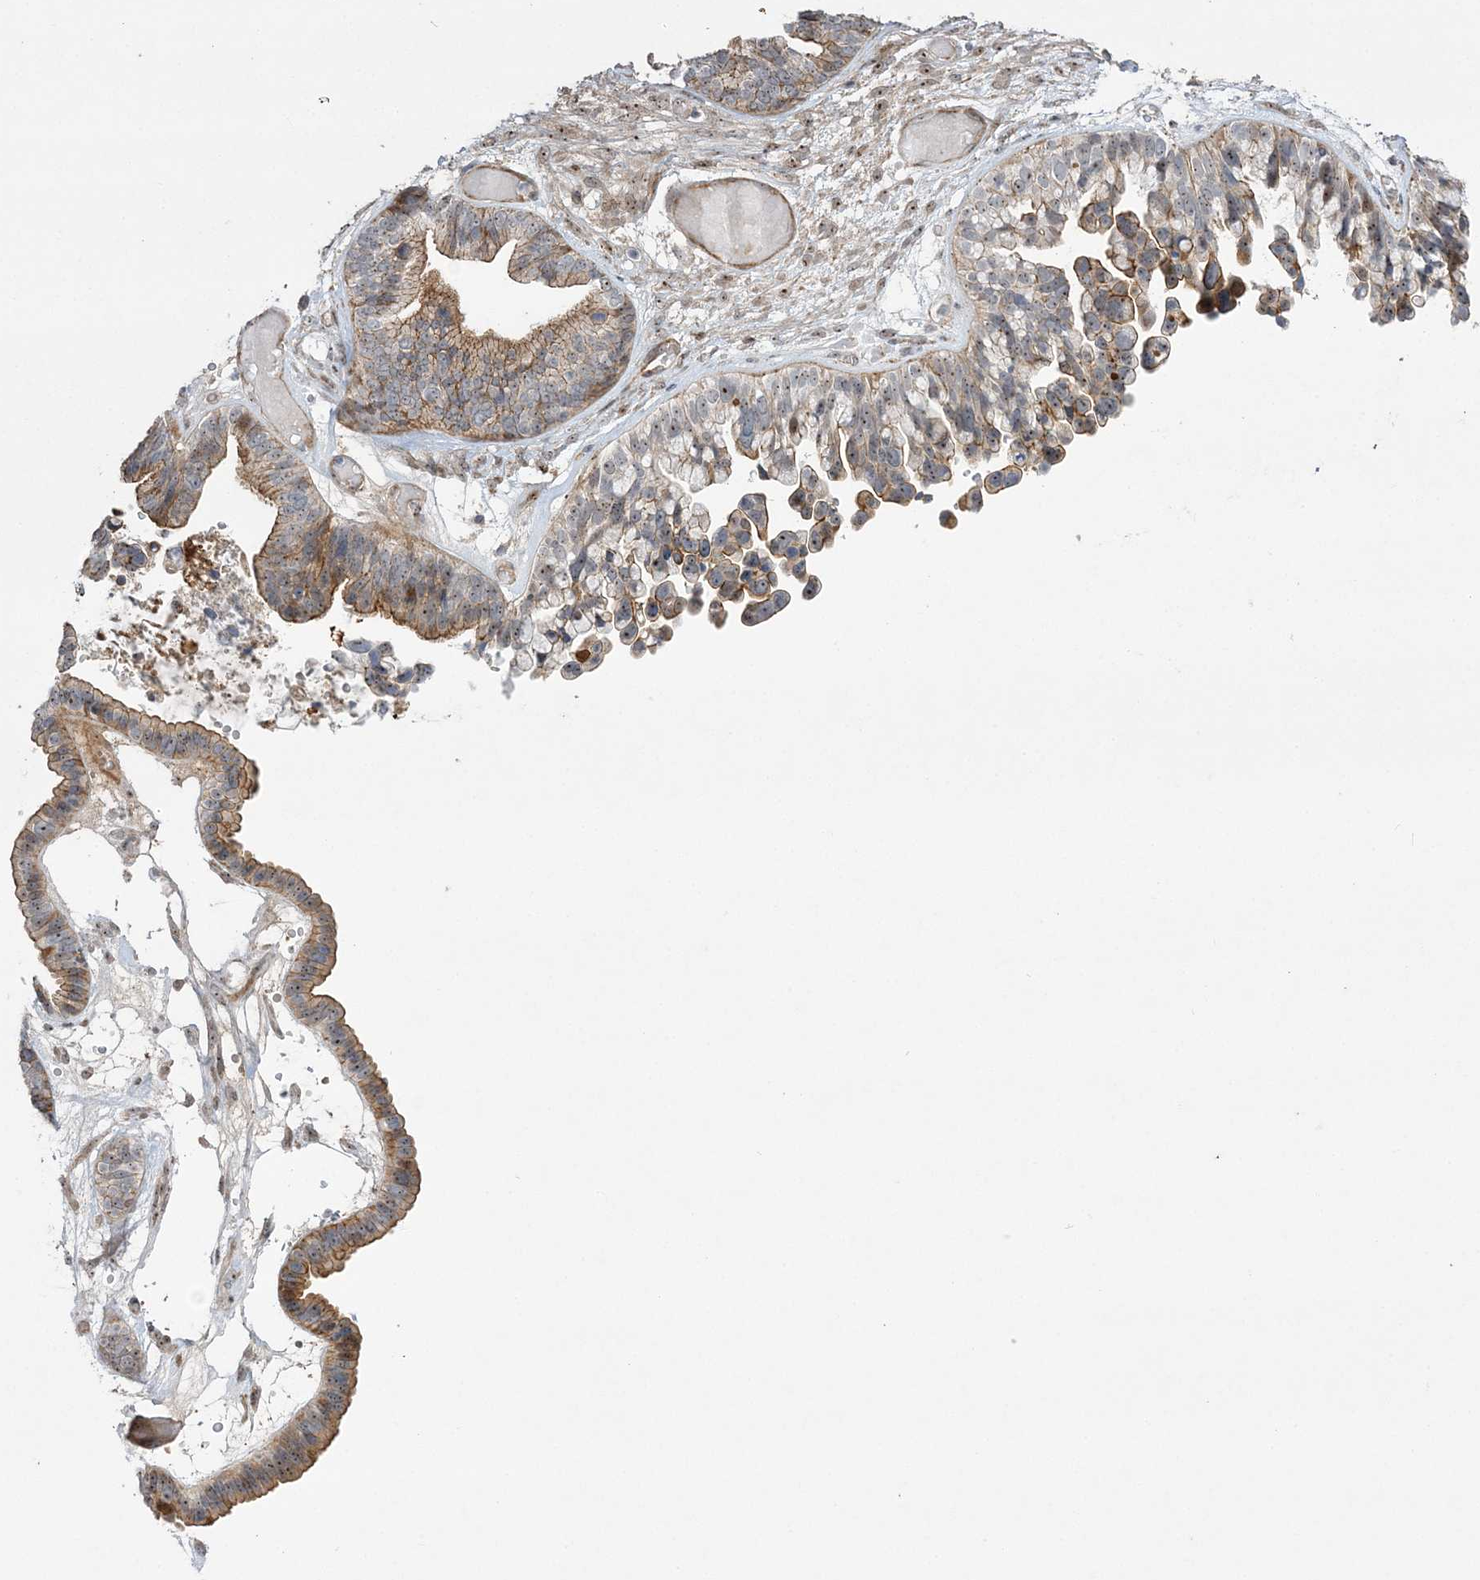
{"staining": {"intensity": "moderate", "quantity": "25%-75%", "location": "cytoplasmic/membranous"}, "tissue": "ovarian cancer", "cell_type": "Tumor cells", "image_type": "cancer", "snomed": [{"axis": "morphology", "description": "Cystadenocarcinoma, serous, NOS"}, {"axis": "topography", "description": "Ovary"}], "caption": "DAB immunohistochemical staining of human ovarian cancer exhibits moderate cytoplasmic/membranous protein expression in about 25%-75% of tumor cells. (brown staining indicates protein expression, while blue staining denotes nuclei).", "gene": "NPM3", "patient": {"sex": "female", "age": 56}}